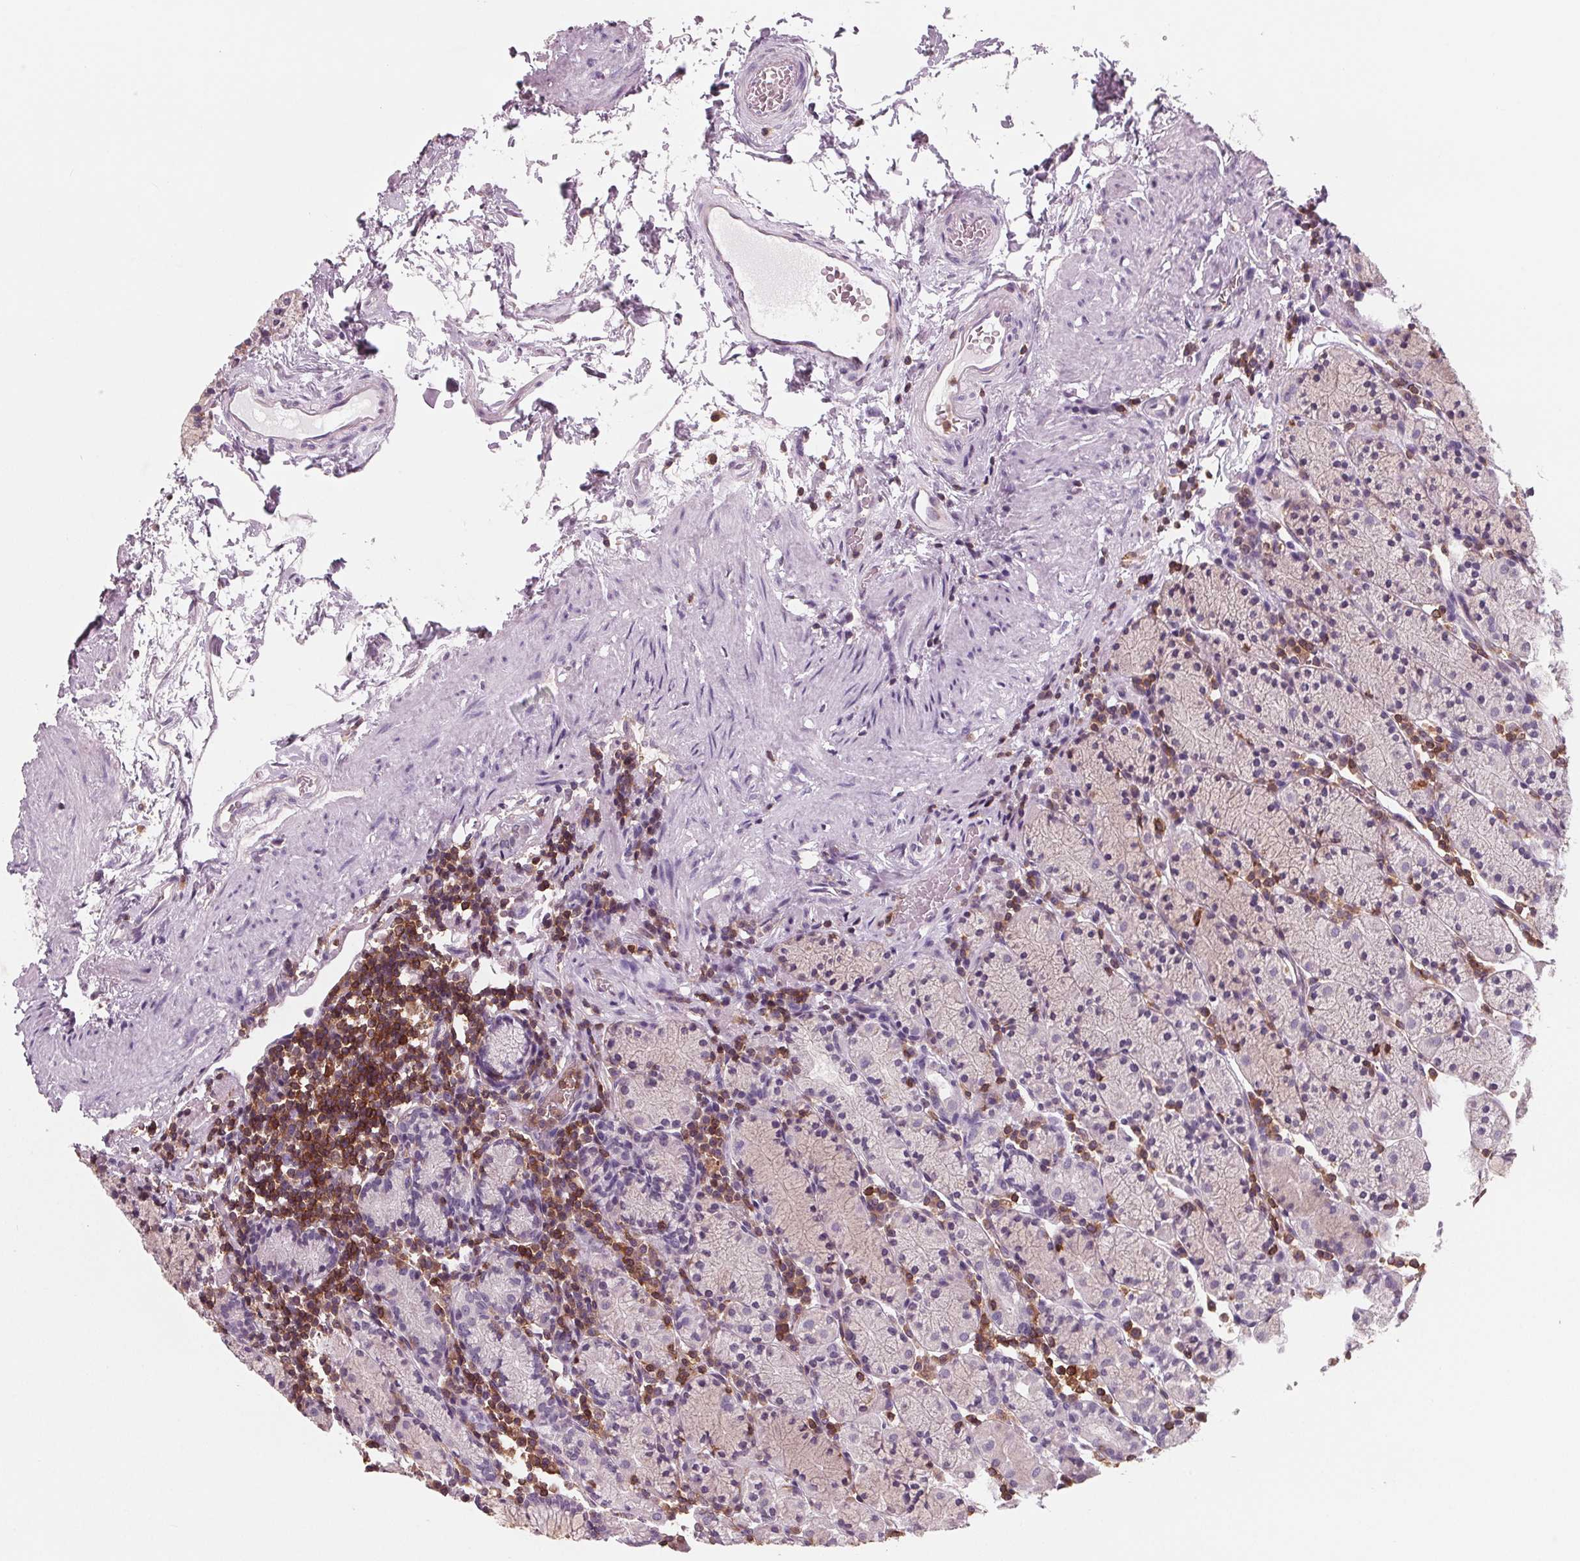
{"staining": {"intensity": "negative", "quantity": "none", "location": "none"}, "tissue": "stomach", "cell_type": "Glandular cells", "image_type": "normal", "snomed": [{"axis": "morphology", "description": "Normal tissue, NOS"}, {"axis": "topography", "description": "Stomach, upper"}, {"axis": "topography", "description": "Stomach"}], "caption": "Immunohistochemistry image of unremarkable stomach: stomach stained with DAB reveals no significant protein staining in glandular cells. Brightfield microscopy of immunohistochemistry (IHC) stained with DAB (brown) and hematoxylin (blue), captured at high magnification.", "gene": "ARHGAP25", "patient": {"sex": "male", "age": 62}}